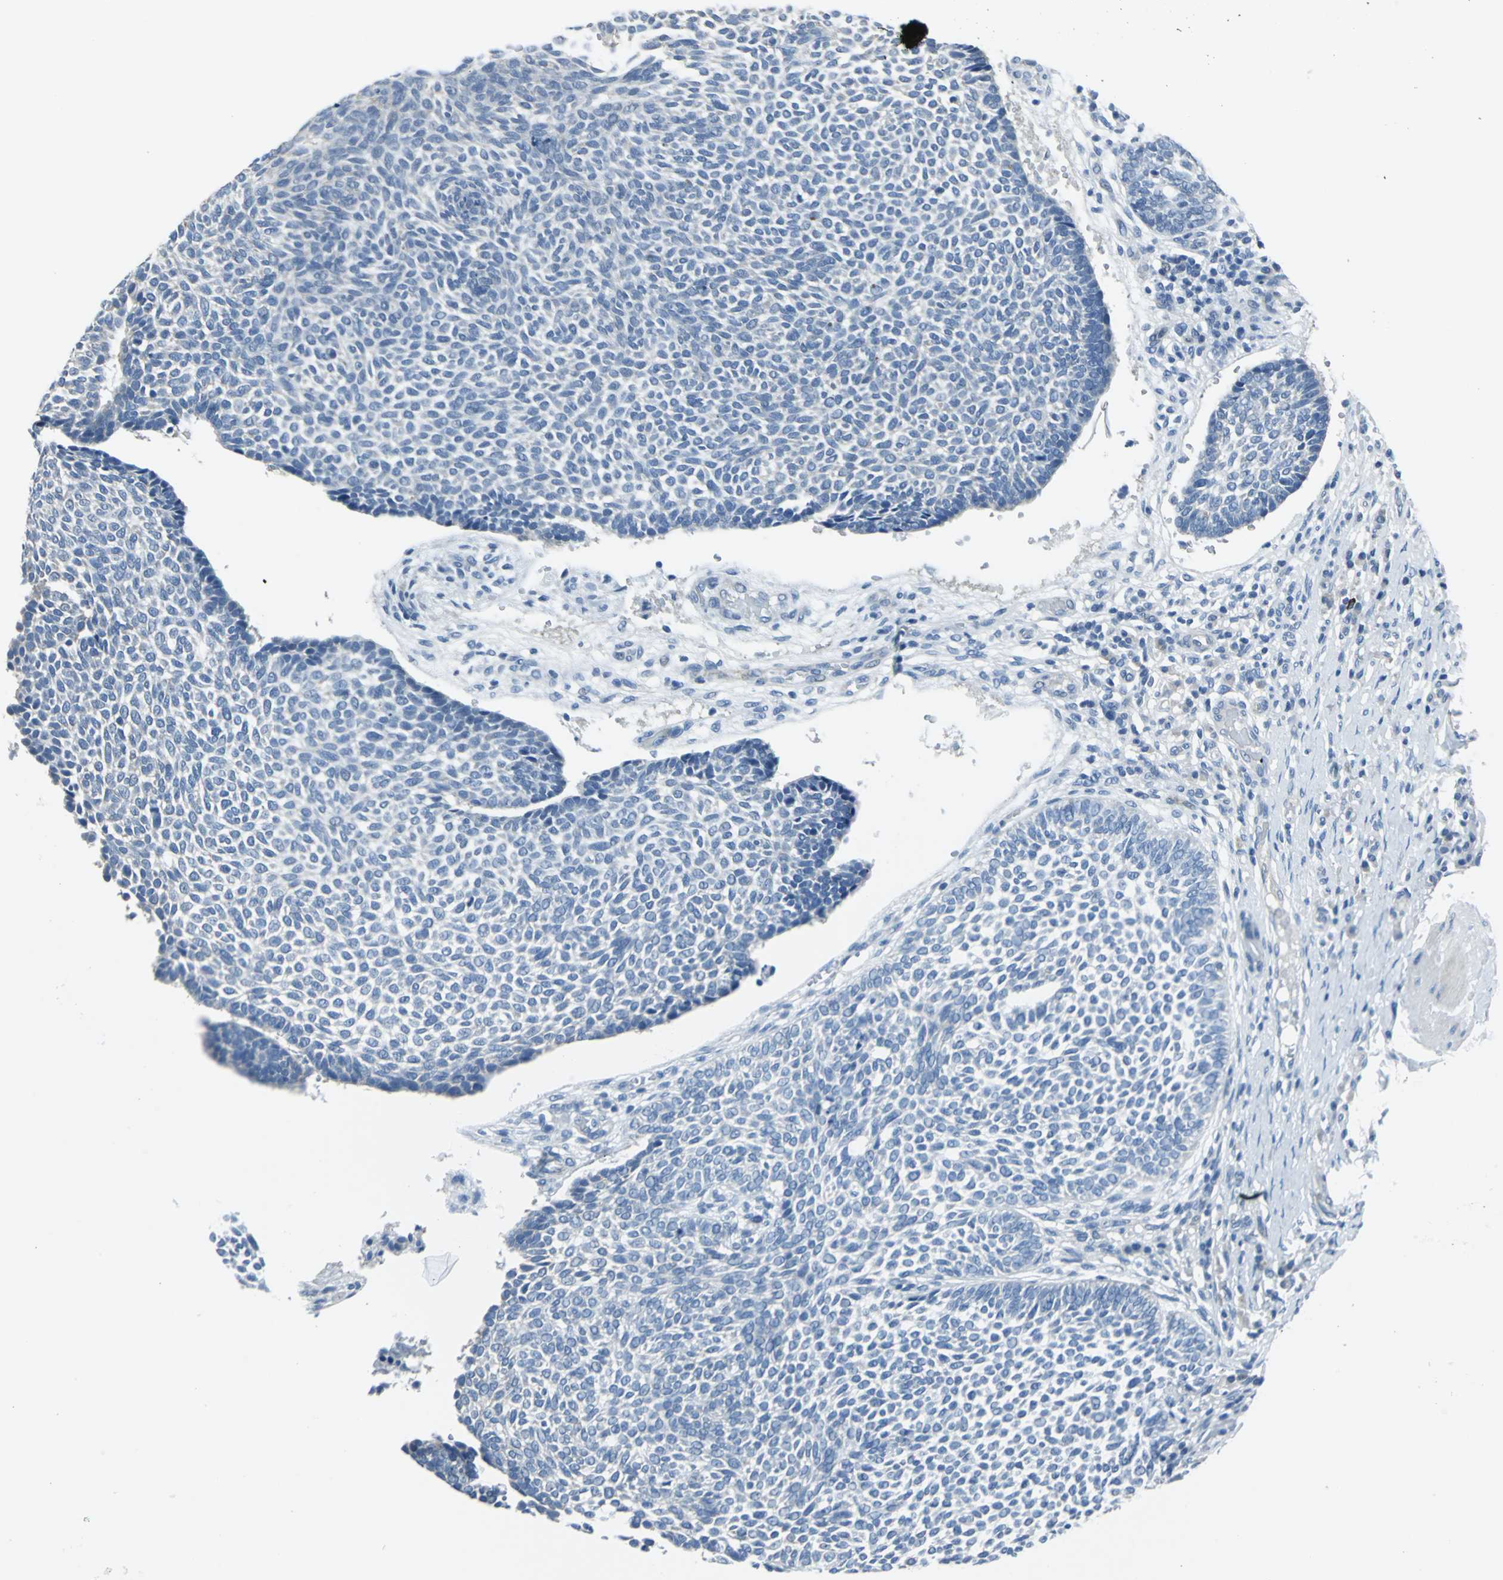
{"staining": {"intensity": "negative", "quantity": "none", "location": "none"}, "tissue": "skin cancer", "cell_type": "Tumor cells", "image_type": "cancer", "snomed": [{"axis": "morphology", "description": "Normal tissue, NOS"}, {"axis": "morphology", "description": "Basal cell carcinoma"}, {"axis": "topography", "description": "Skin"}], "caption": "High power microscopy micrograph of an immunohistochemistry histopathology image of skin basal cell carcinoma, revealing no significant positivity in tumor cells. (DAB immunohistochemistry, high magnification).", "gene": "DNAI2", "patient": {"sex": "male", "age": 87}}